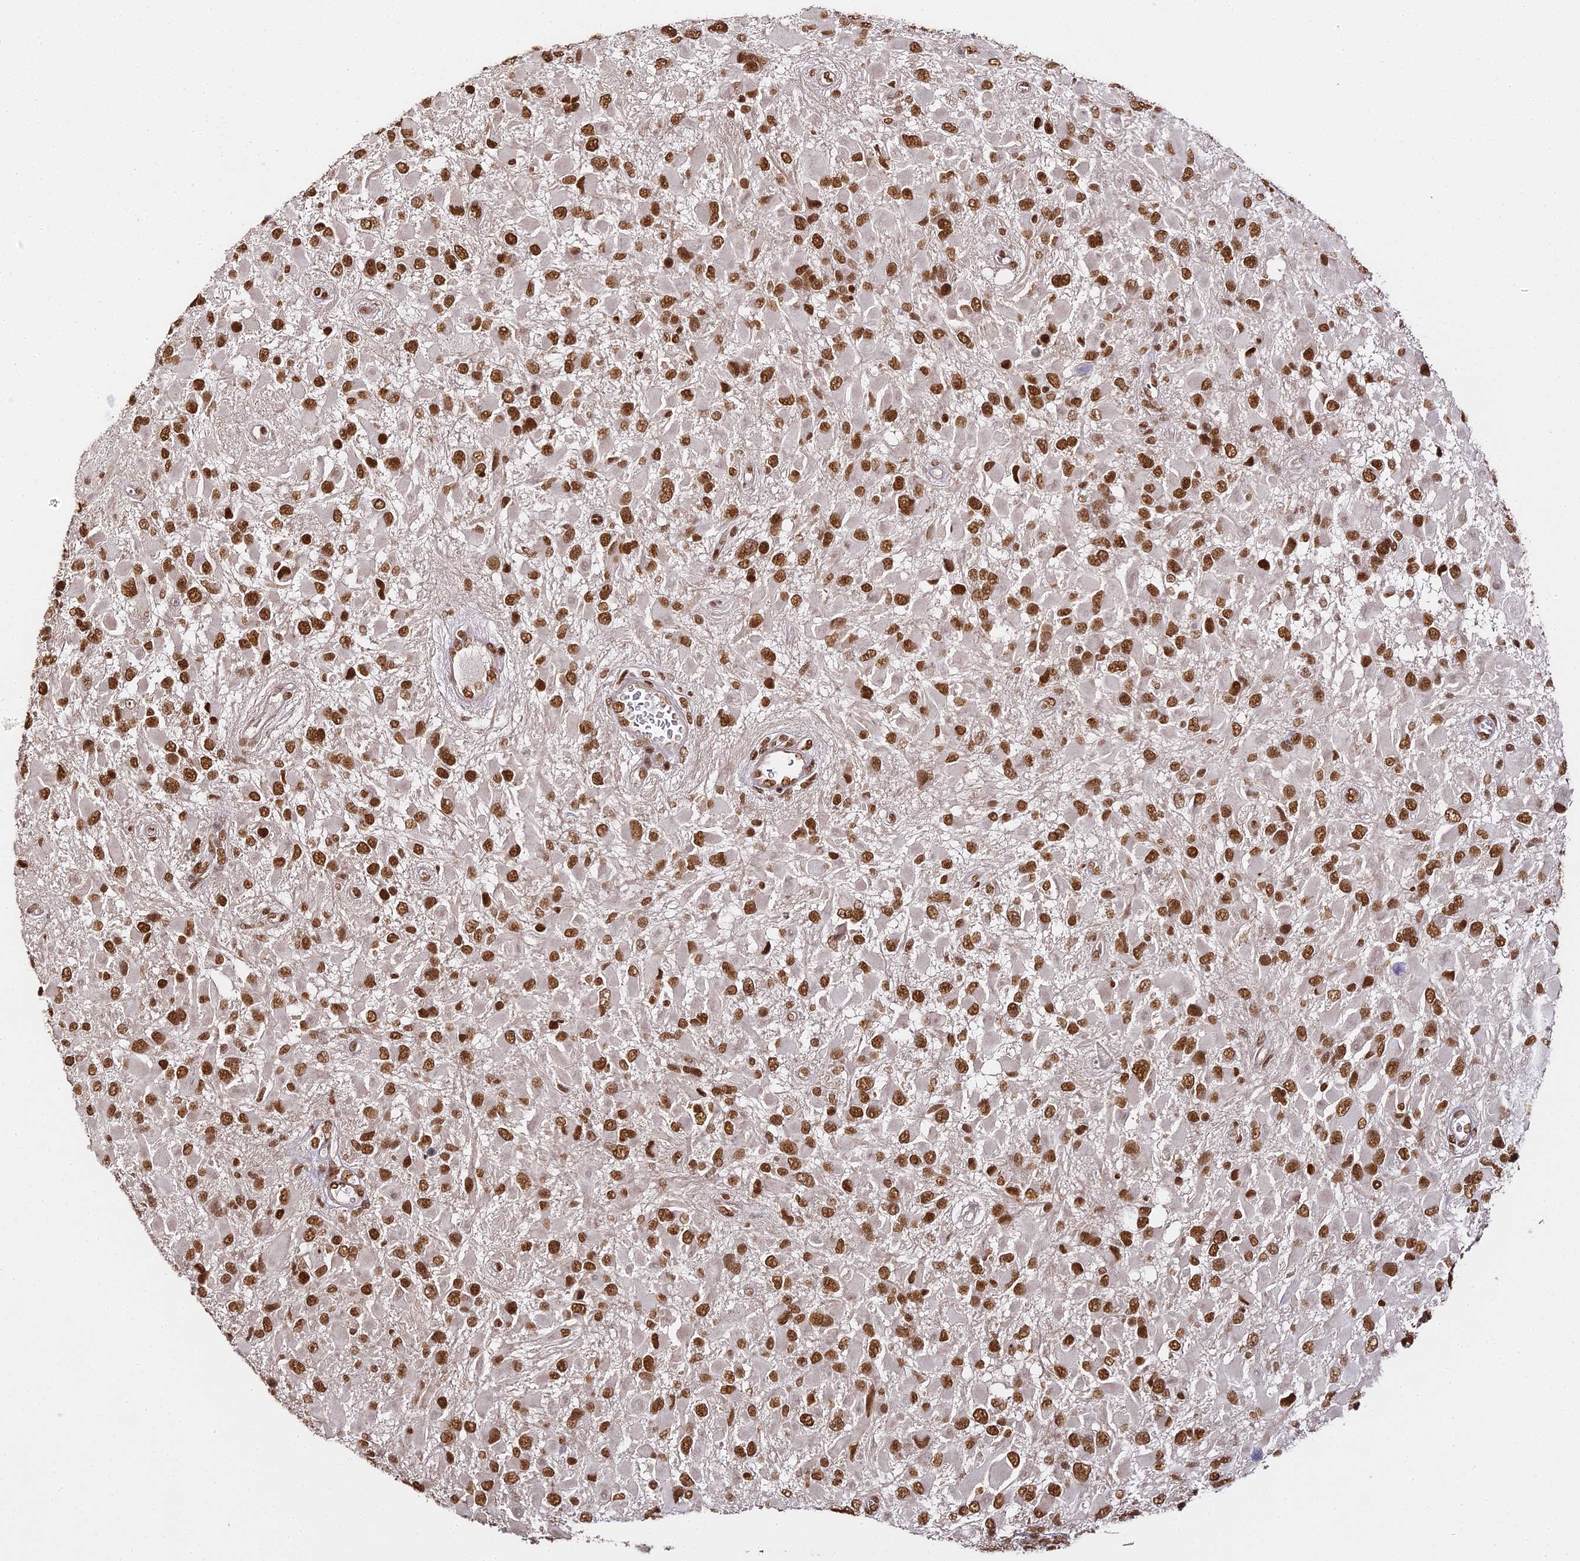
{"staining": {"intensity": "strong", "quantity": ">75%", "location": "nuclear"}, "tissue": "glioma", "cell_type": "Tumor cells", "image_type": "cancer", "snomed": [{"axis": "morphology", "description": "Glioma, malignant, High grade"}, {"axis": "topography", "description": "Brain"}], "caption": "Immunohistochemistry (IHC) (DAB (3,3'-diaminobenzidine)) staining of glioma demonstrates strong nuclear protein positivity in about >75% of tumor cells.", "gene": "HNRNPA1", "patient": {"sex": "male", "age": 53}}